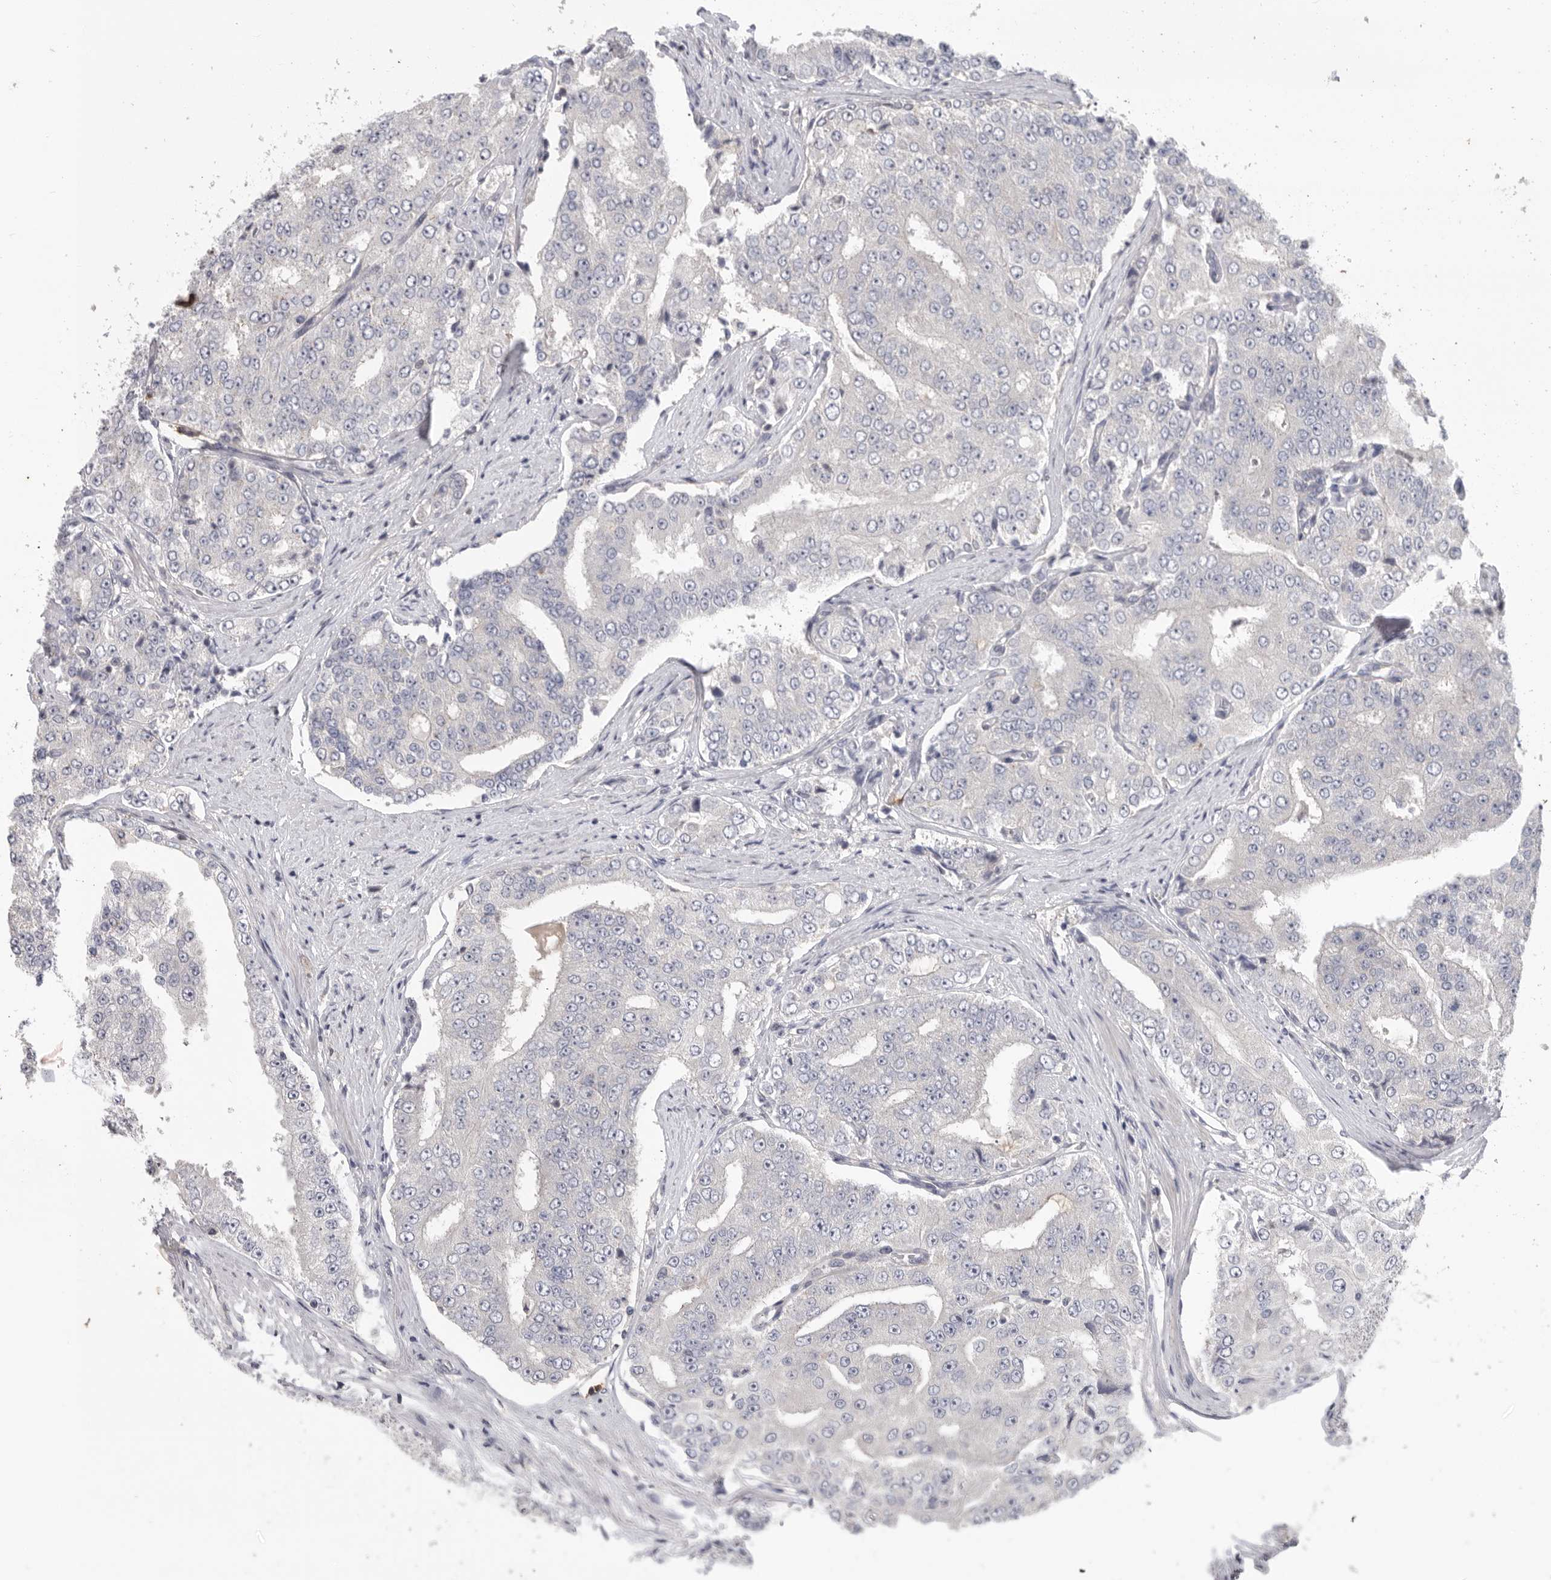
{"staining": {"intensity": "negative", "quantity": "none", "location": "none"}, "tissue": "prostate cancer", "cell_type": "Tumor cells", "image_type": "cancer", "snomed": [{"axis": "morphology", "description": "Adenocarcinoma, High grade"}, {"axis": "topography", "description": "Prostate"}], "caption": "The IHC histopathology image has no significant staining in tumor cells of prostate cancer tissue. (Immunohistochemistry, brightfield microscopy, high magnification).", "gene": "KLK5", "patient": {"sex": "male", "age": 58}}